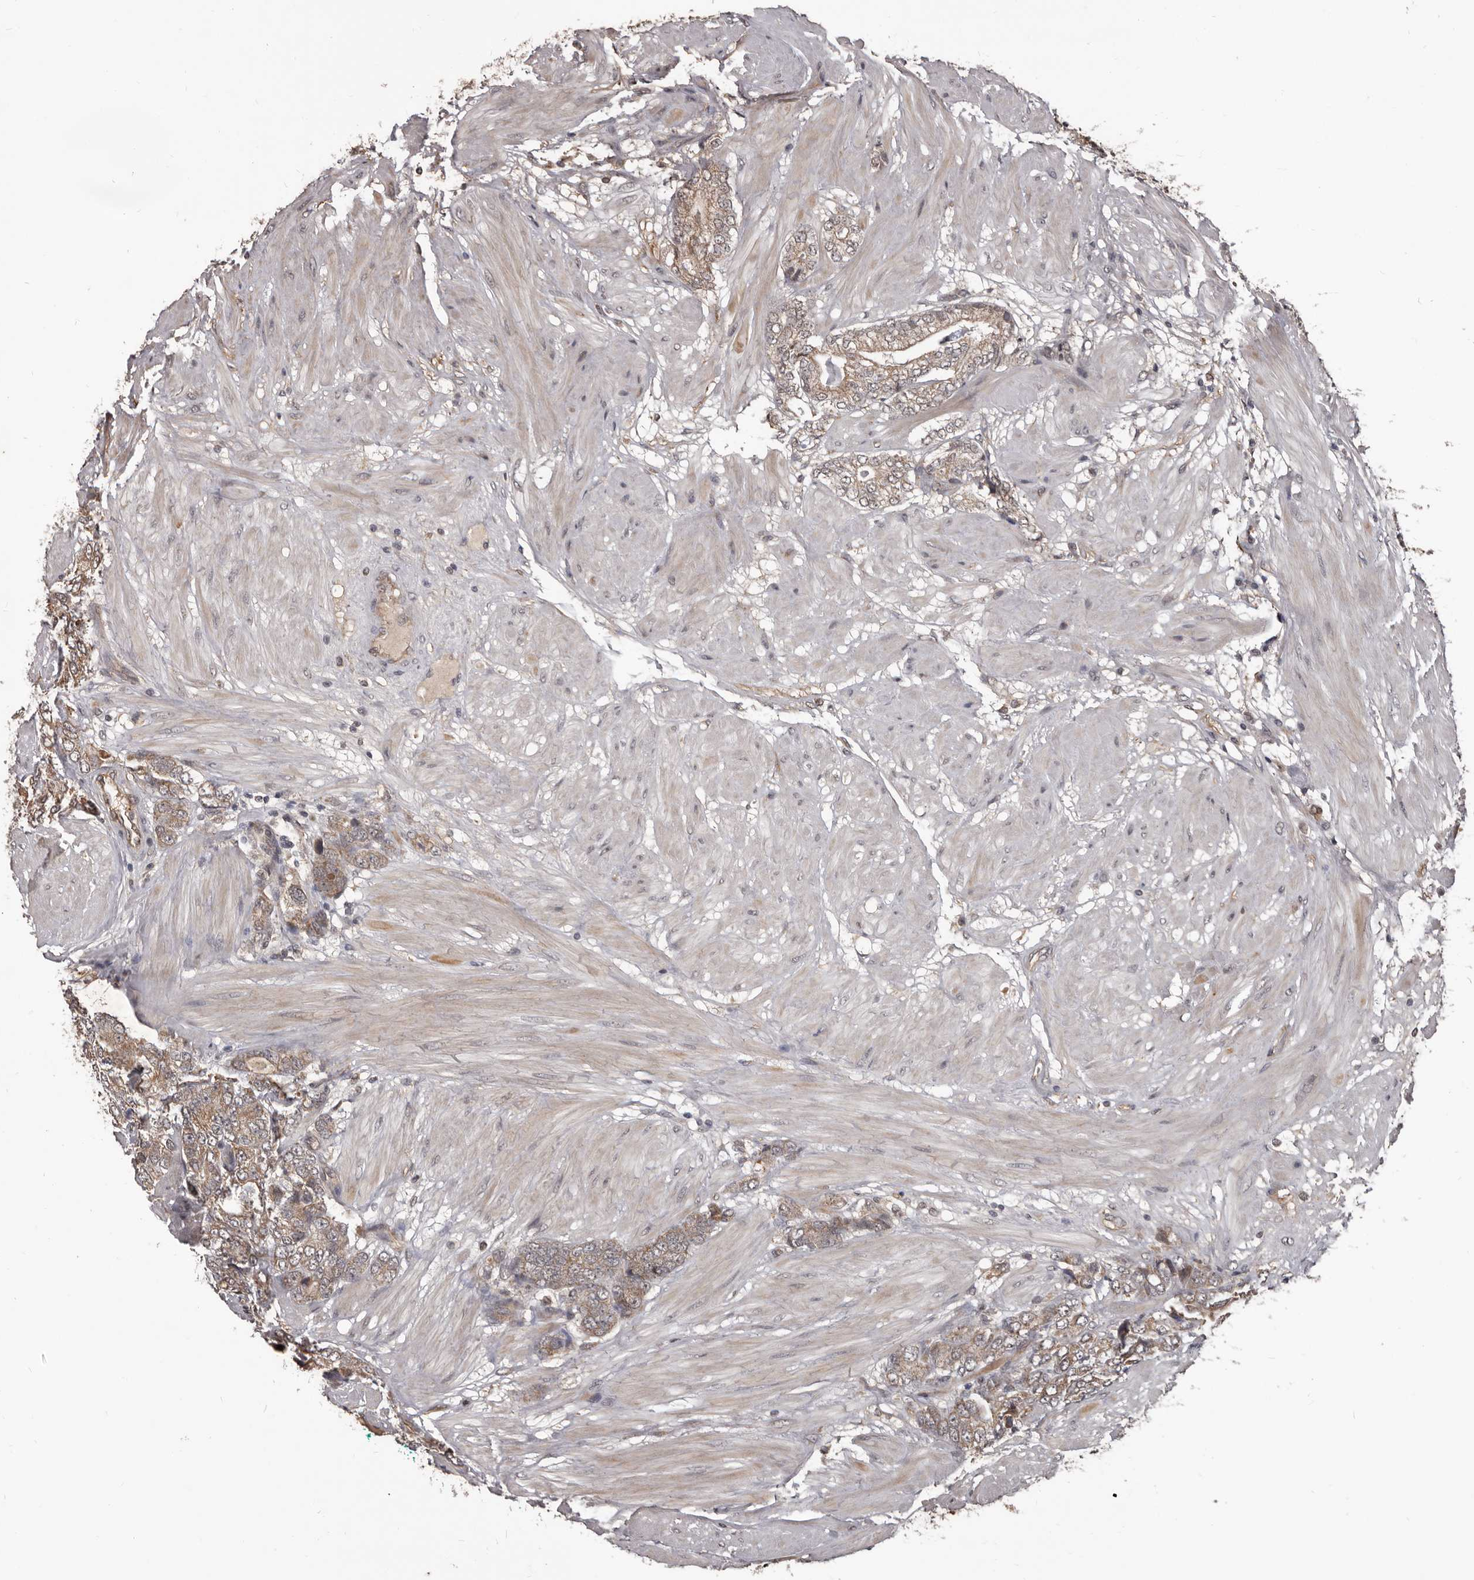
{"staining": {"intensity": "weak", "quantity": ">75%", "location": "cytoplasmic/membranous"}, "tissue": "prostate cancer", "cell_type": "Tumor cells", "image_type": "cancer", "snomed": [{"axis": "morphology", "description": "Adenocarcinoma, High grade"}, {"axis": "topography", "description": "Prostate"}], "caption": "Approximately >75% of tumor cells in human prostate adenocarcinoma (high-grade) demonstrate weak cytoplasmic/membranous protein positivity as visualized by brown immunohistochemical staining.", "gene": "AHR", "patient": {"sex": "male", "age": 50}}